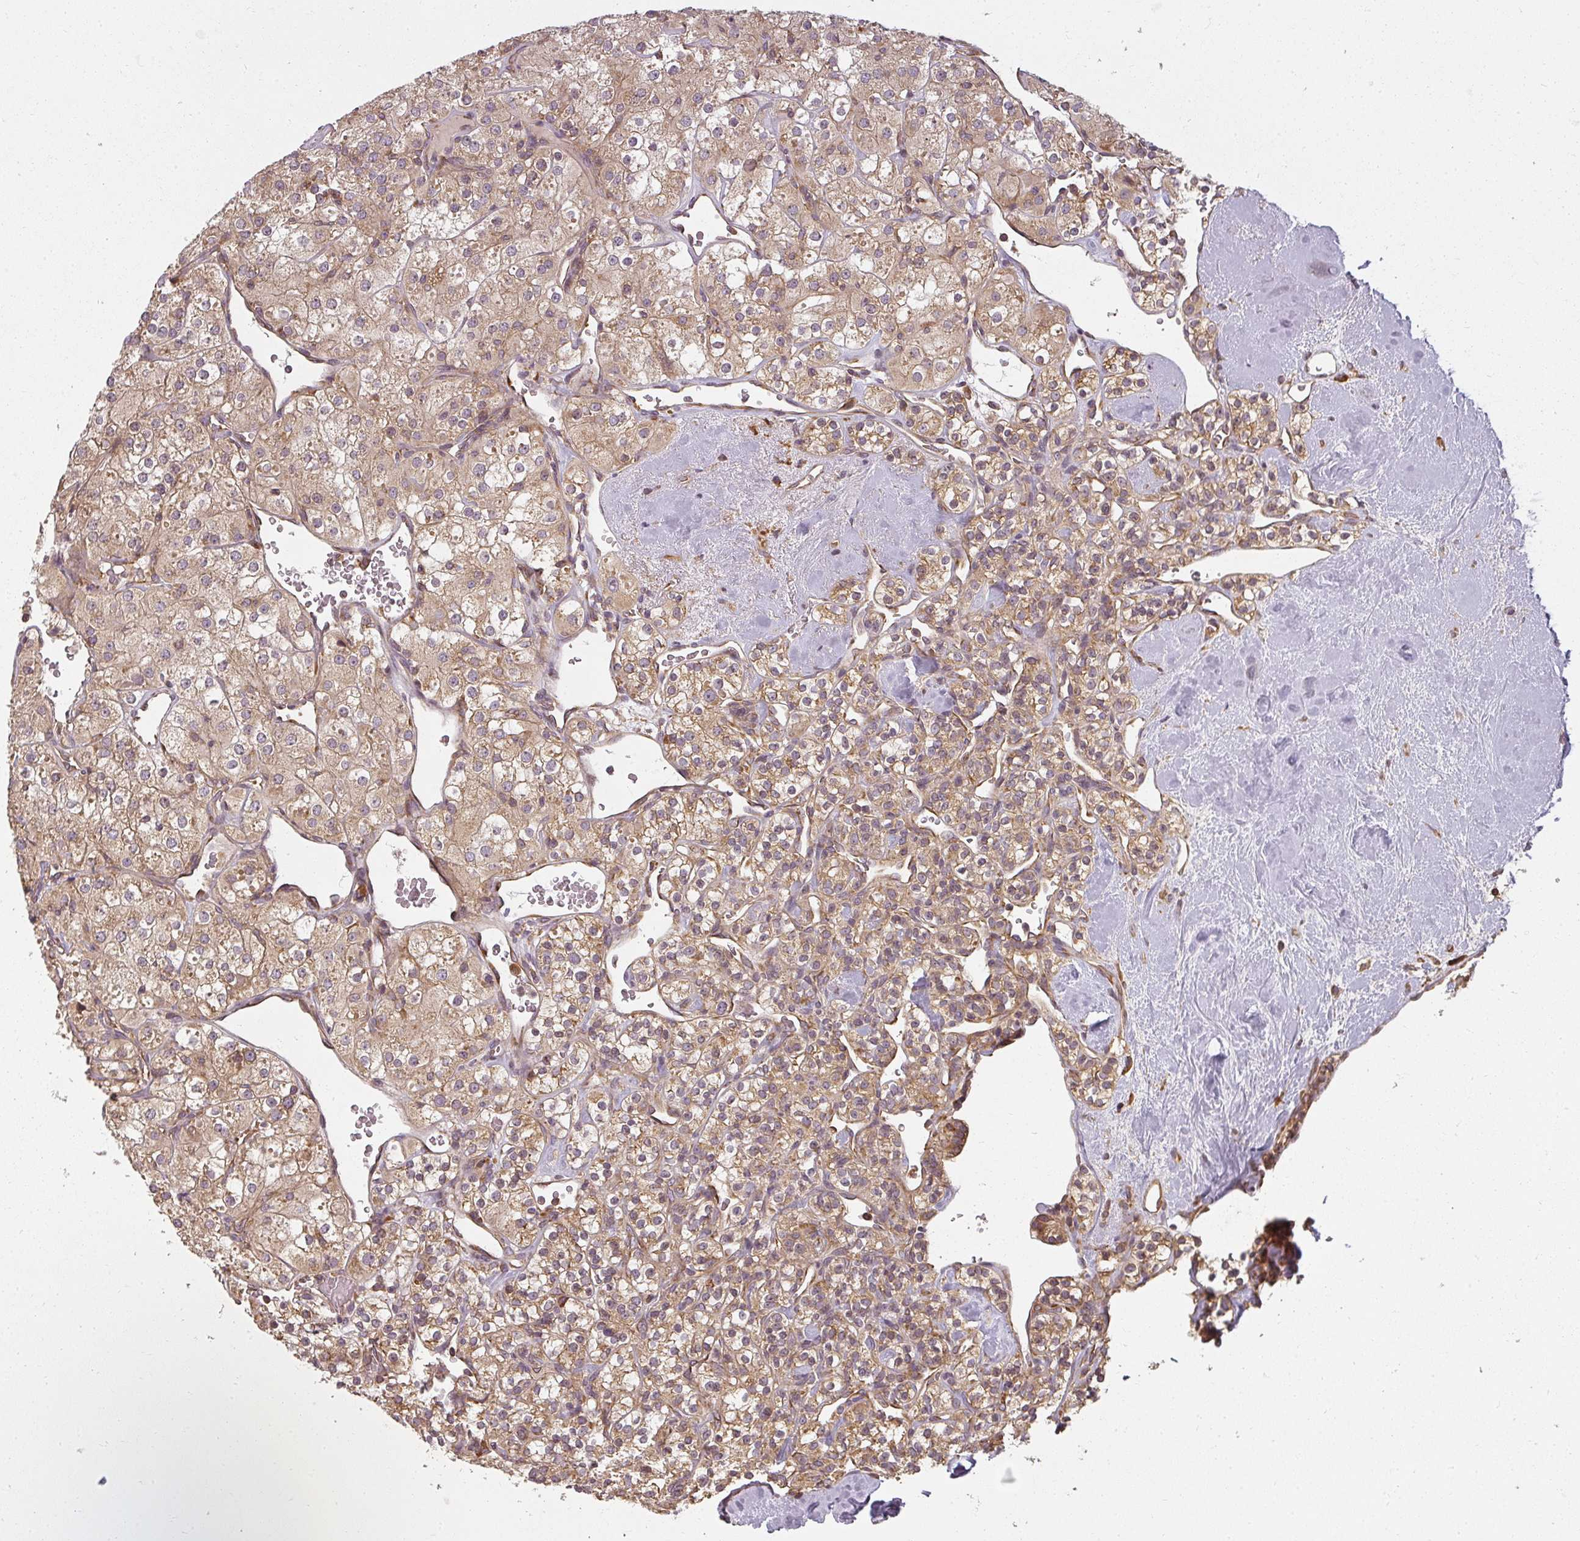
{"staining": {"intensity": "moderate", "quantity": ">75%", "location": "cytoplasmic/membranous,nuclear"}, "tissue": "renal cancer", "cell_type": "Tumor cells", "image_type": "cancer", "snomed": [{"axis": "morphology", "description": "Adenocarcinoma, NOS"}, {"axis": "topography", "description": "Kidney"}], "caption": "Immunohistochemistry (IHC) staining of renal cancer, which demonstrates medium levels of moderate cytoplasmic/membranous and nuclear expression in approximately >75% of tumor cells indicating moderate cytoplasmic/membranous and nuclear protein staining. The staining was performed using DAB (3,3'-diaminobenzidine) (brown) for protein detection and nuclei were counterstained in hematoxylin (blue).", "gene": "RPL24", "patient": {"sex": "male", "age": 77}}